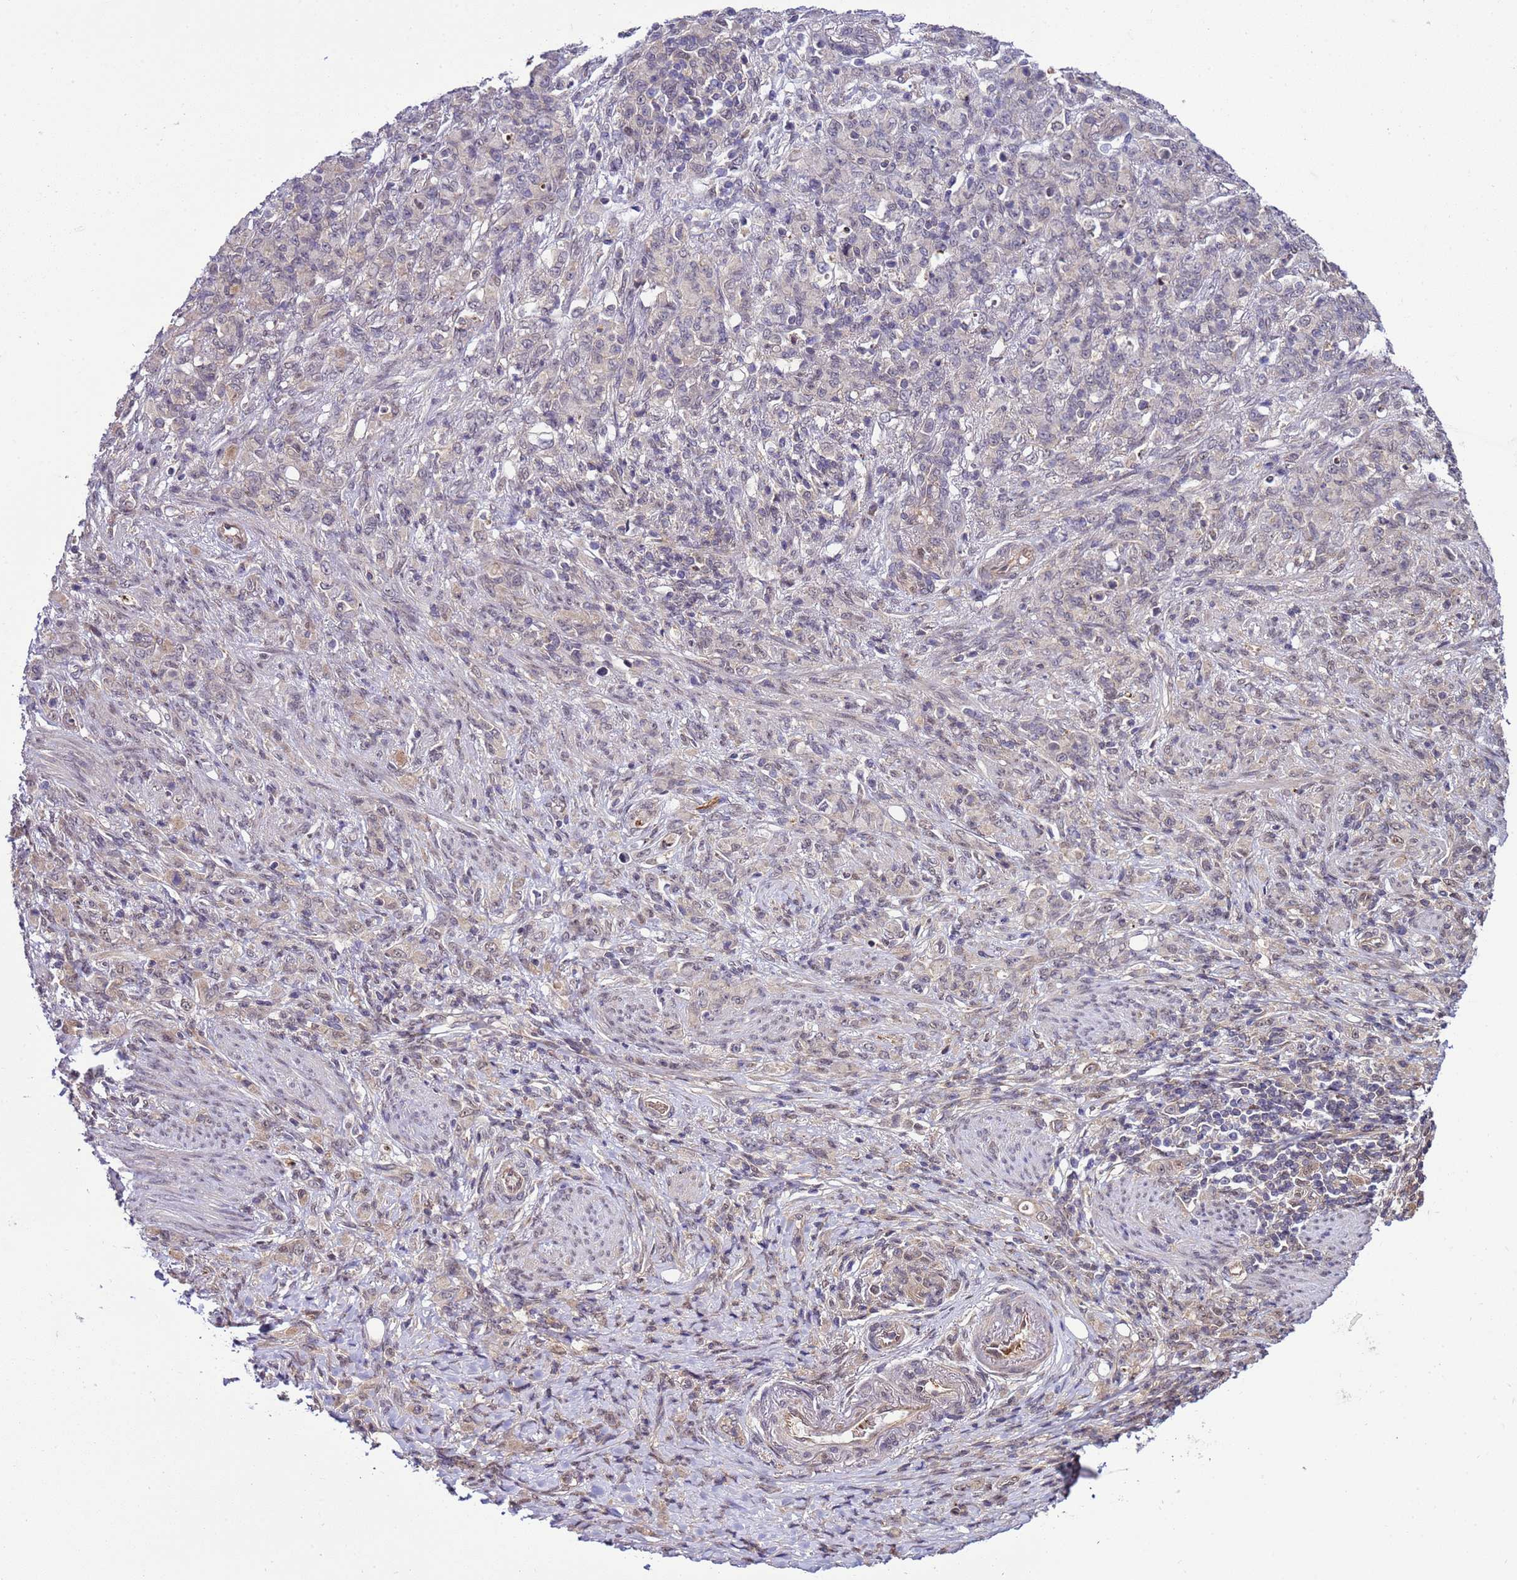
{"staining": {"intensity": "negative", "quantity": "none", "location": "none"}, "tissue": "stomach cancer", "cell_type": "Tumor cells", "image_type": "cancer", "snomed": [{"axis": "morphology", "description": "Adenocarcinoma, NOS"}, {"axis": "topography", "description": "Stomach"}], "caption": "IHC of human stomach cancer demonstrates no expression in tumor cells.", "gene": "GEN1", "patient": {"sex": "female", "age": 79}}